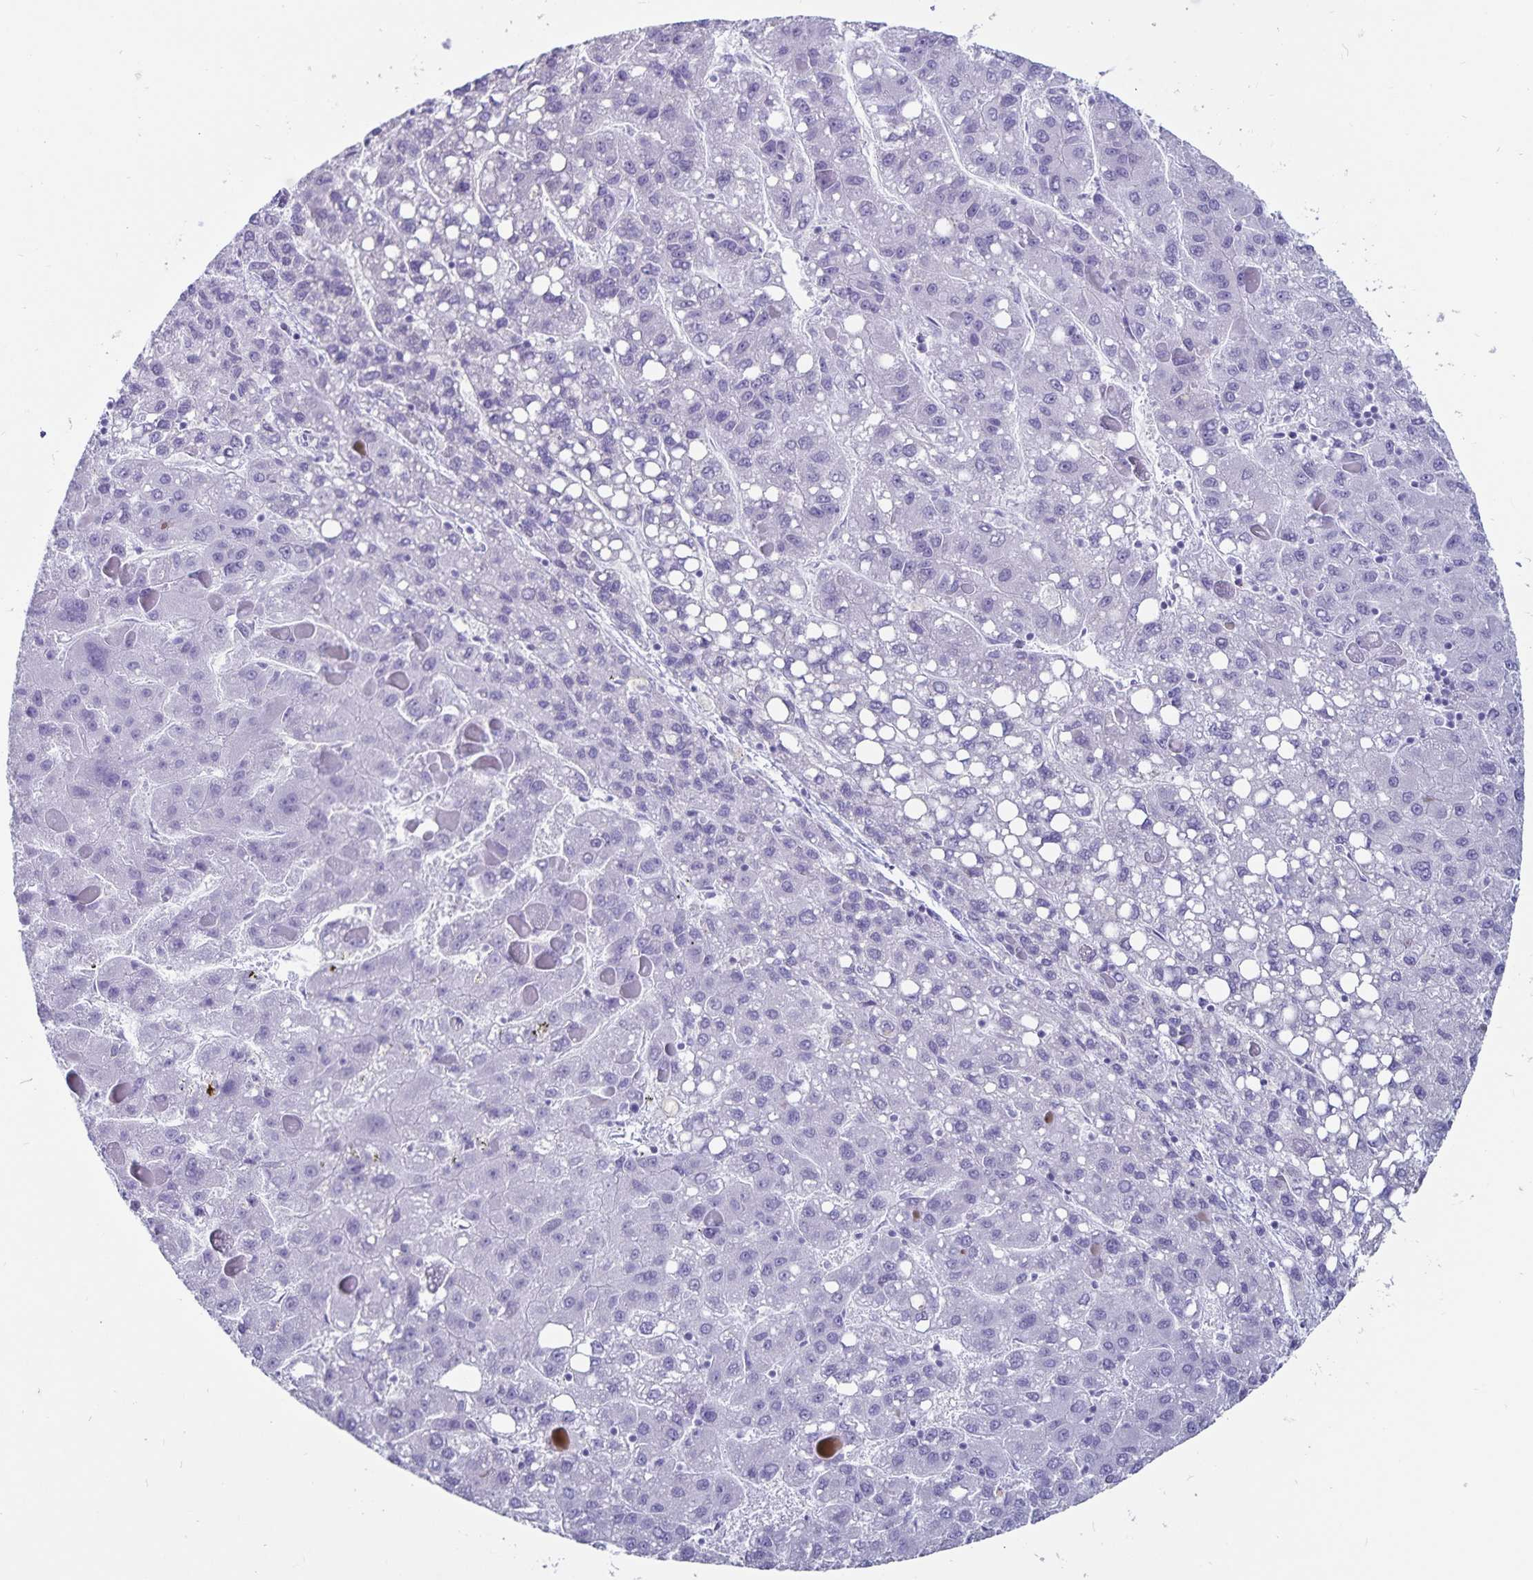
{"staining": {"intensity": "negative", "quantity": "none", "location": "none"}, "tissue": "liver cancer", "cell_type": "Tumor cells", "image_type": "cancer", "snomed": [{"axis": "morphology", "description": "Carcinoma, Hepatocellular, NOS"}, {"axis": "topography", "description": "Liver"}], "caption": "Immunohistochemical staining of human hepatocellular carcinoma (liver) reveals no significant staining in tumor cells.", "gene": "GPR137", "patient": {"sex": "female", "age": 82}}